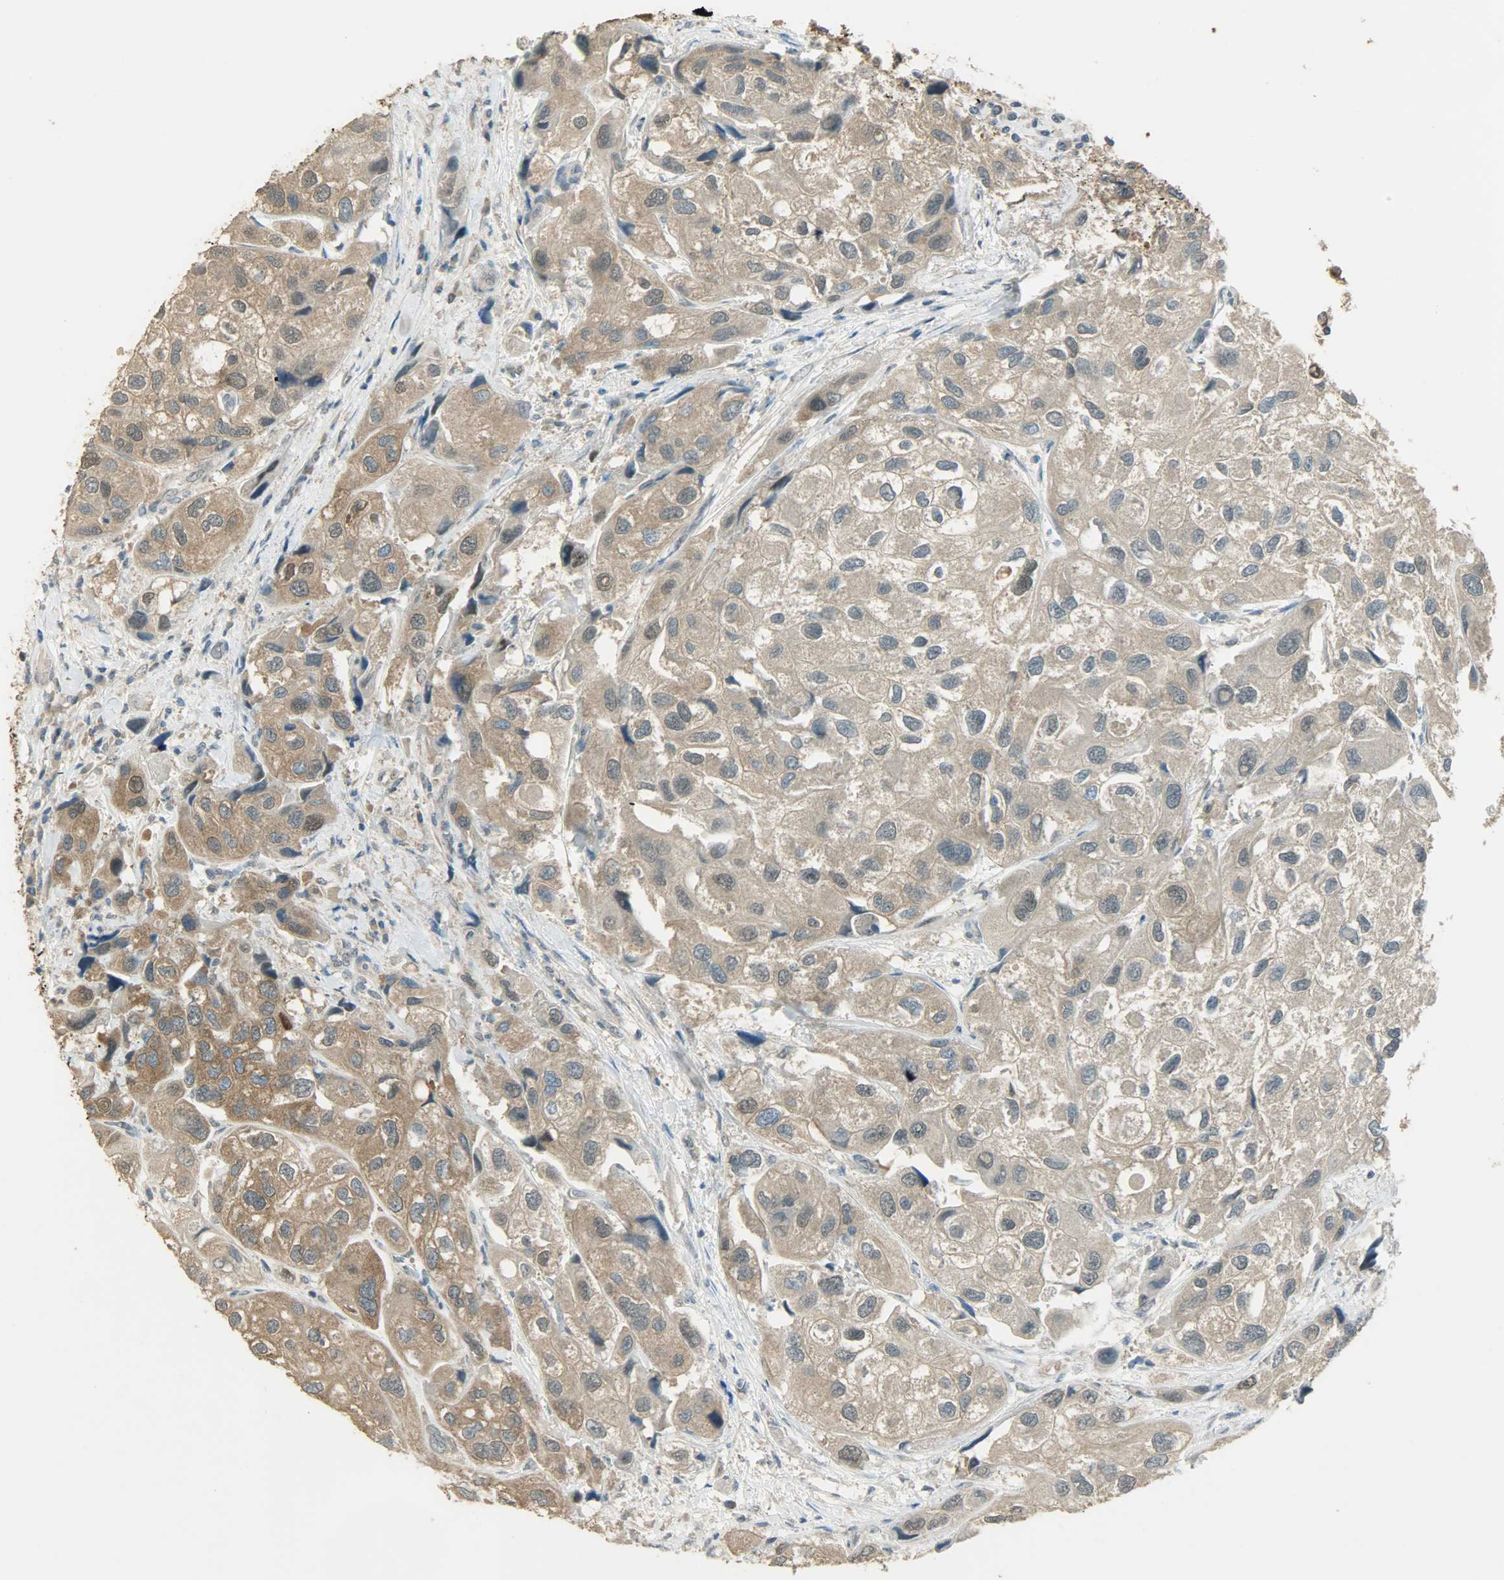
{"staining": {"intensity": "weak", "quantity": ">75%", "location": "cytoplasmic/membranous"}, "tissue": "urothelial cancer", "cell_type": "Tumor cells", "image_type": "cancer", "snomed": [{"axis": "morphology", "description": "Urothelial carcinoma, High grade"}, {"axis": "topography", "description": "Urinary bladder"}], "caption": "A brown stain highlights weak cytoplasmic/membranous staining of a protein in urothelial carcinoma (high-grade) tumor cells.", "gene": "PRMT5", "patient": {"sex": "female", "age": 64}}